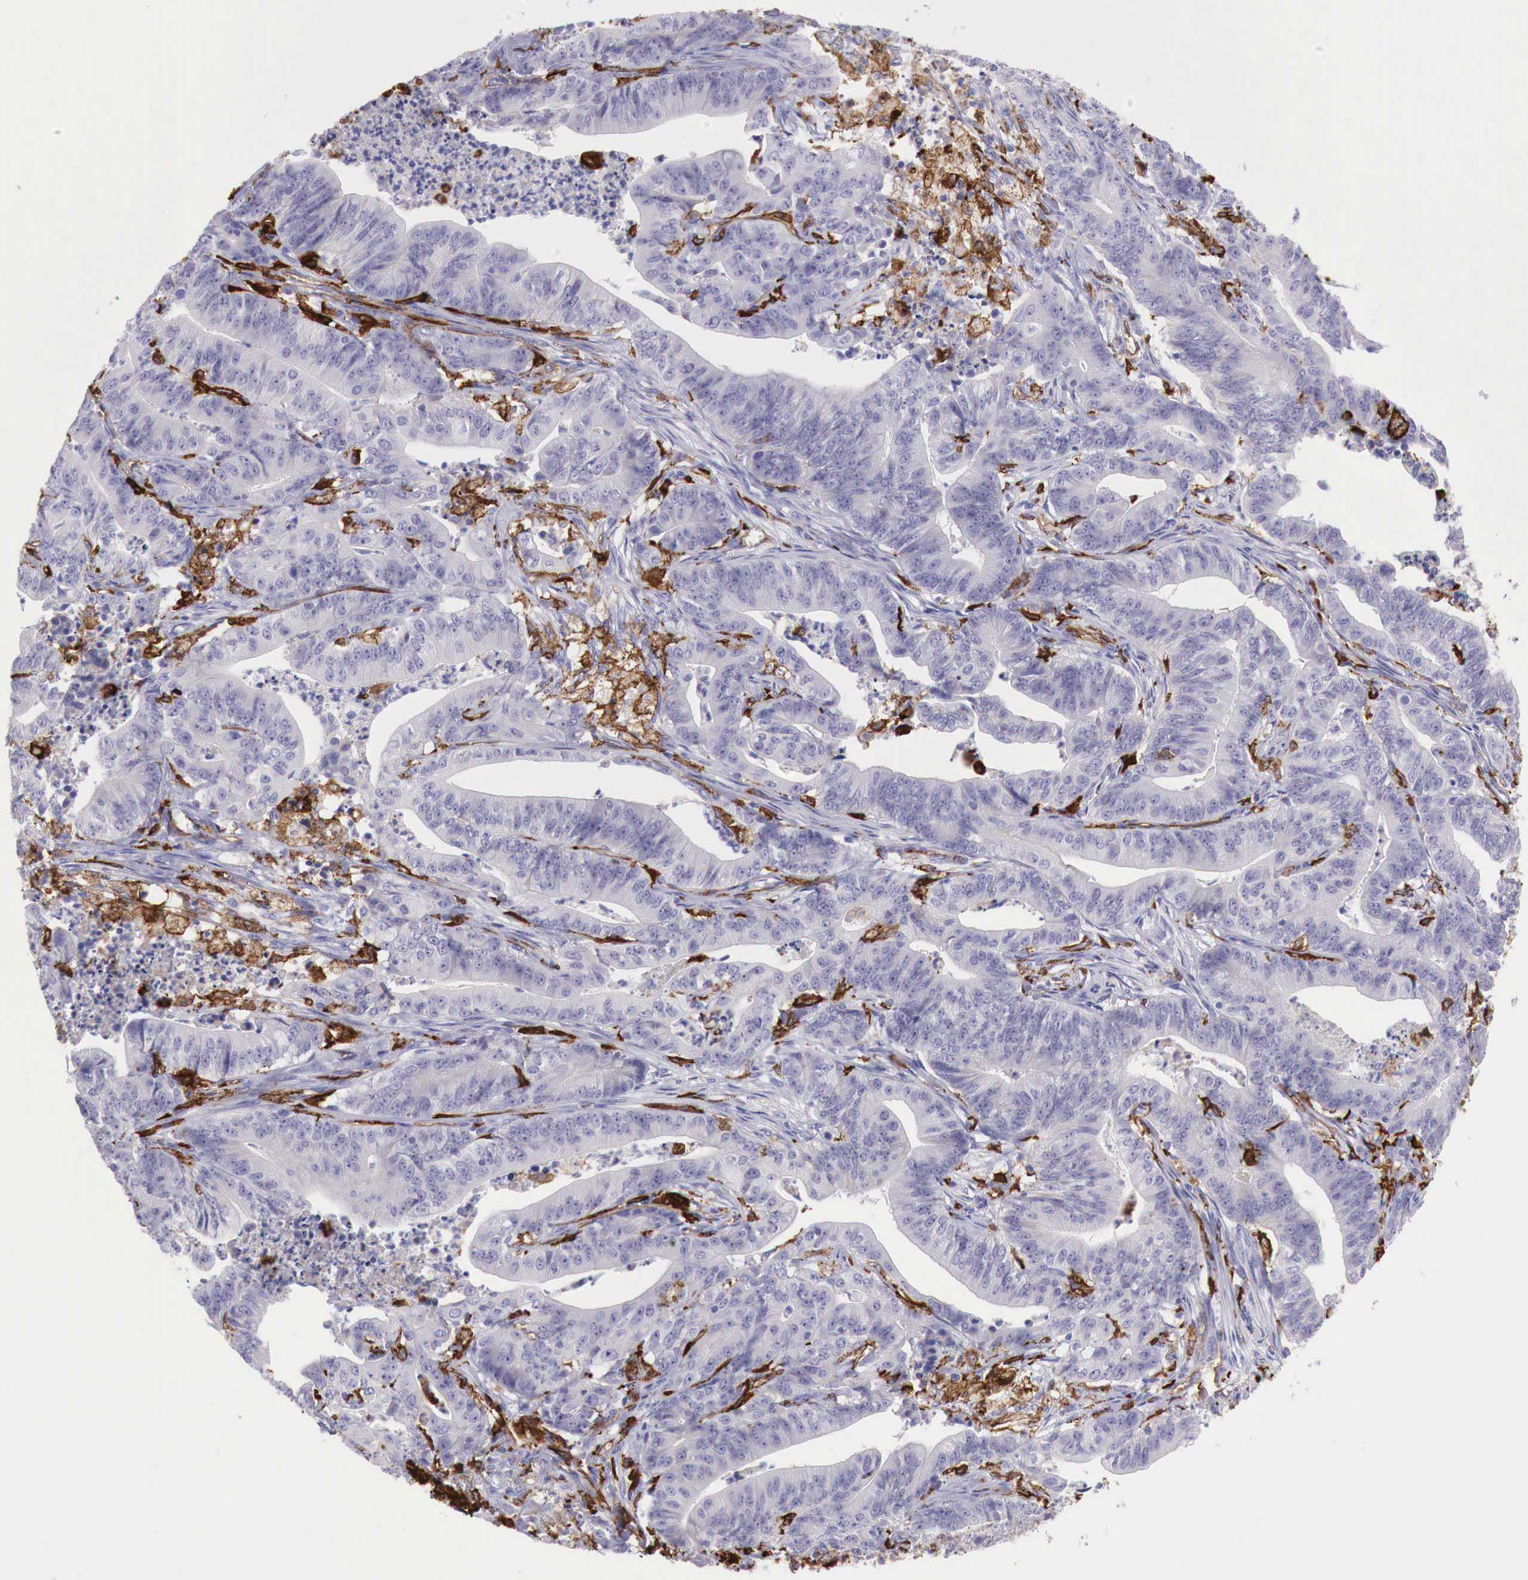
{"staining": {"intensity": "negative", "quantity": "none", "location": "none"}, "tissue": "stomach cancer", "cell_type": "Tumor cells", "image_type": "cancer", "snomed": [{"axis": "morphology", "description": "Adenocarcinoma, NOS"}, {"axis": "topography", "description": "Stomach, lower"}], "caption": "An immunohistochemistry micrograph of stomach cancer (adenocarcinoma) is shown. There is no staining in tumor cells of stomach cancer (adenocarcinoma).", "gene": "MSR1", "patient": {"sex": "female", "age": 86}}